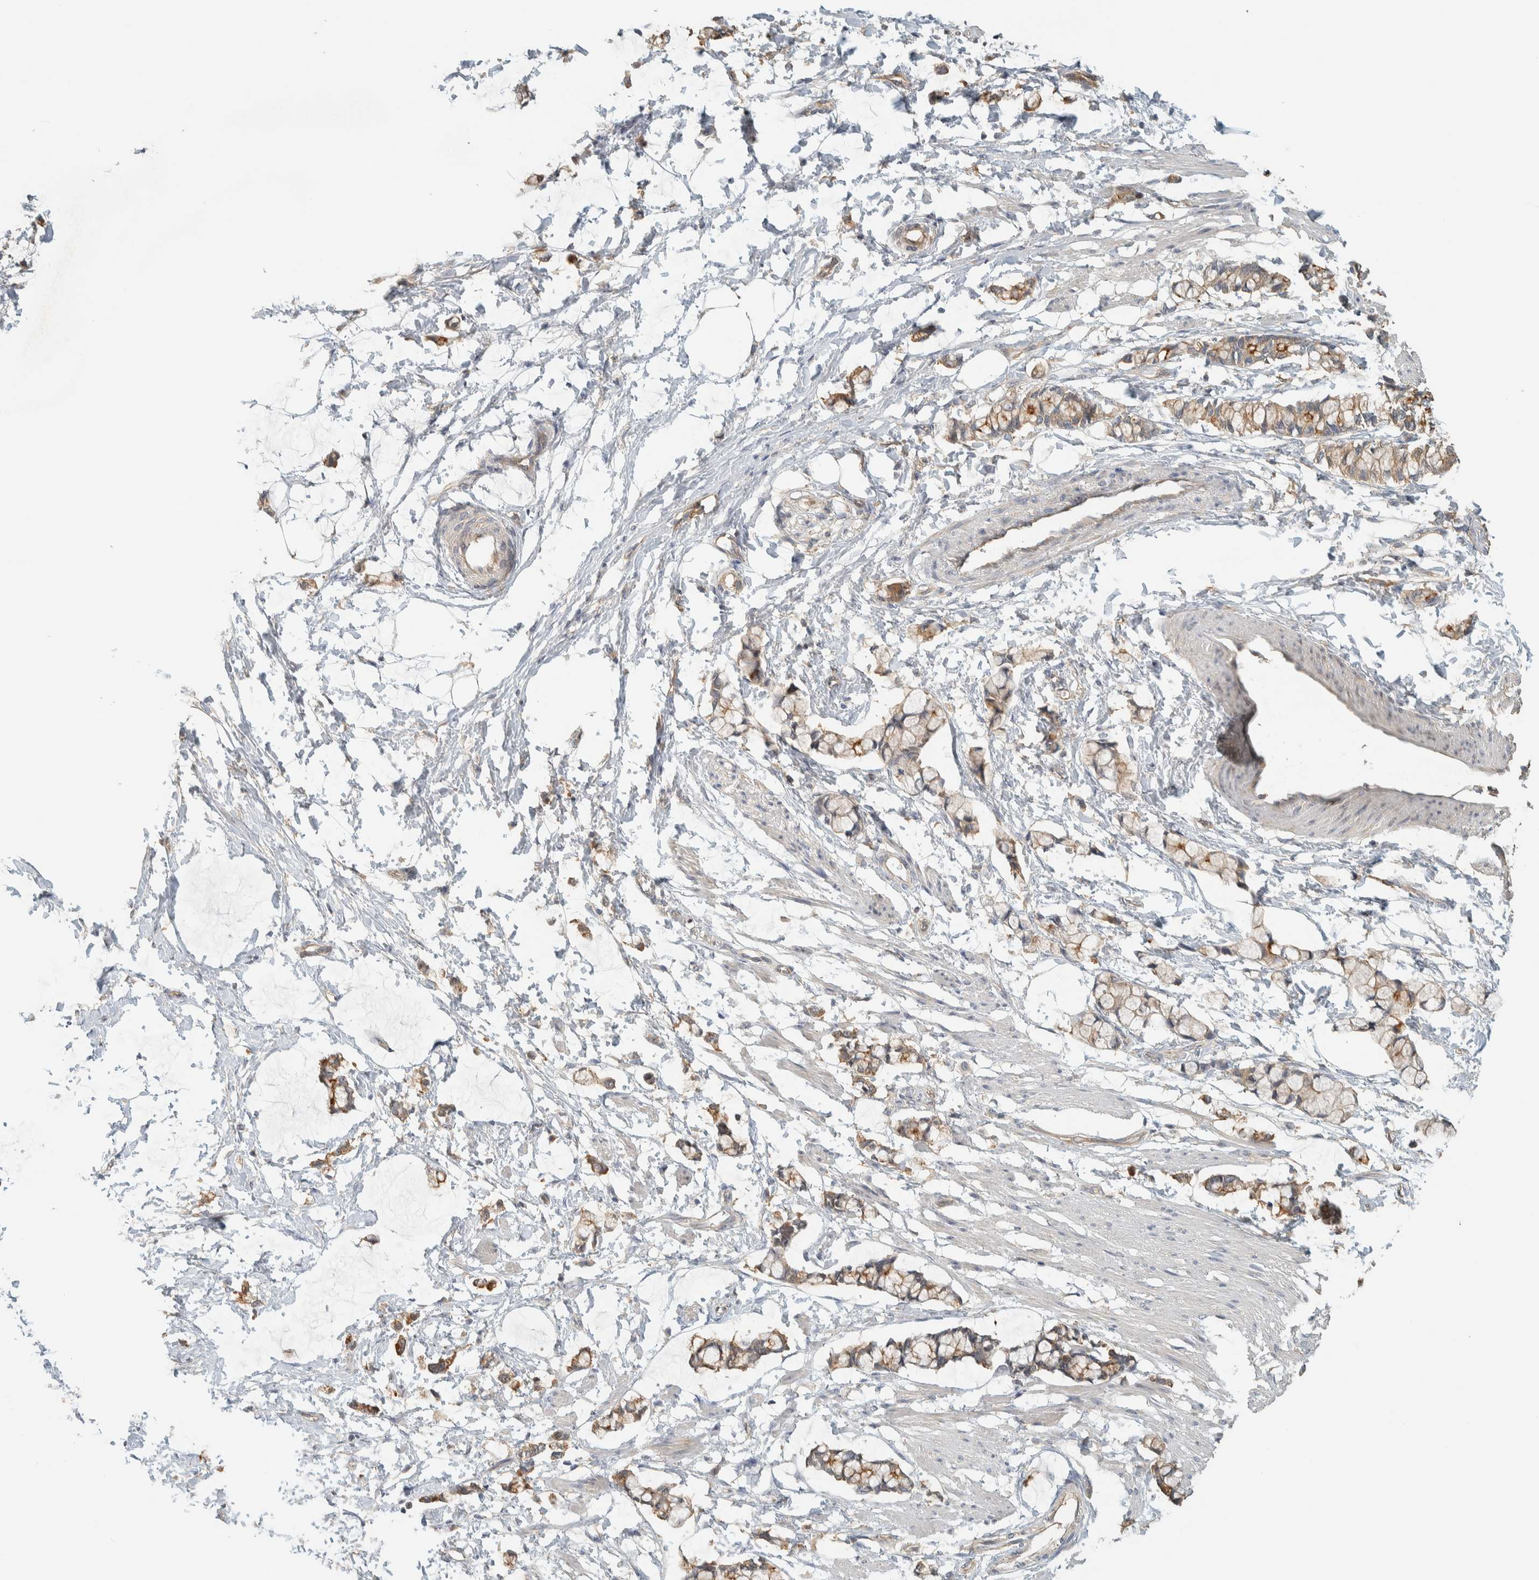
{"staining": {"intensity": "weak", "quantity": "<25%", "location": "cytoplasmic/membranous"}, "tissue": "smooth muscle", "cell_type": "Smooth muscle cells", "image_type": "normal", "snomed": [{"axis": "morphology", "description": "Normal tissue, NOS"}, {"axis": "morphology", "description": "Adenocarcinoma, NOS"}, {"axis": "topography", "description": "Smooth muscle"}, {"axis": "topography", "description": "Colon"}], "caption": "Immunohistochemistry (IHC) histopathology image of normal smooth muscle: smooth muscle stained with DAB (3,3'-diaminobenzidine) exhibits no significant protein positivity in smooth muscle cells. (Stains: DAB immunohistochemistry with hematoxylin counter stain, Microscopy: brightfield microscopy at high magnification).", "gene": "RAB11FIP1", "patient": {"sex": "male", "age": 14}}